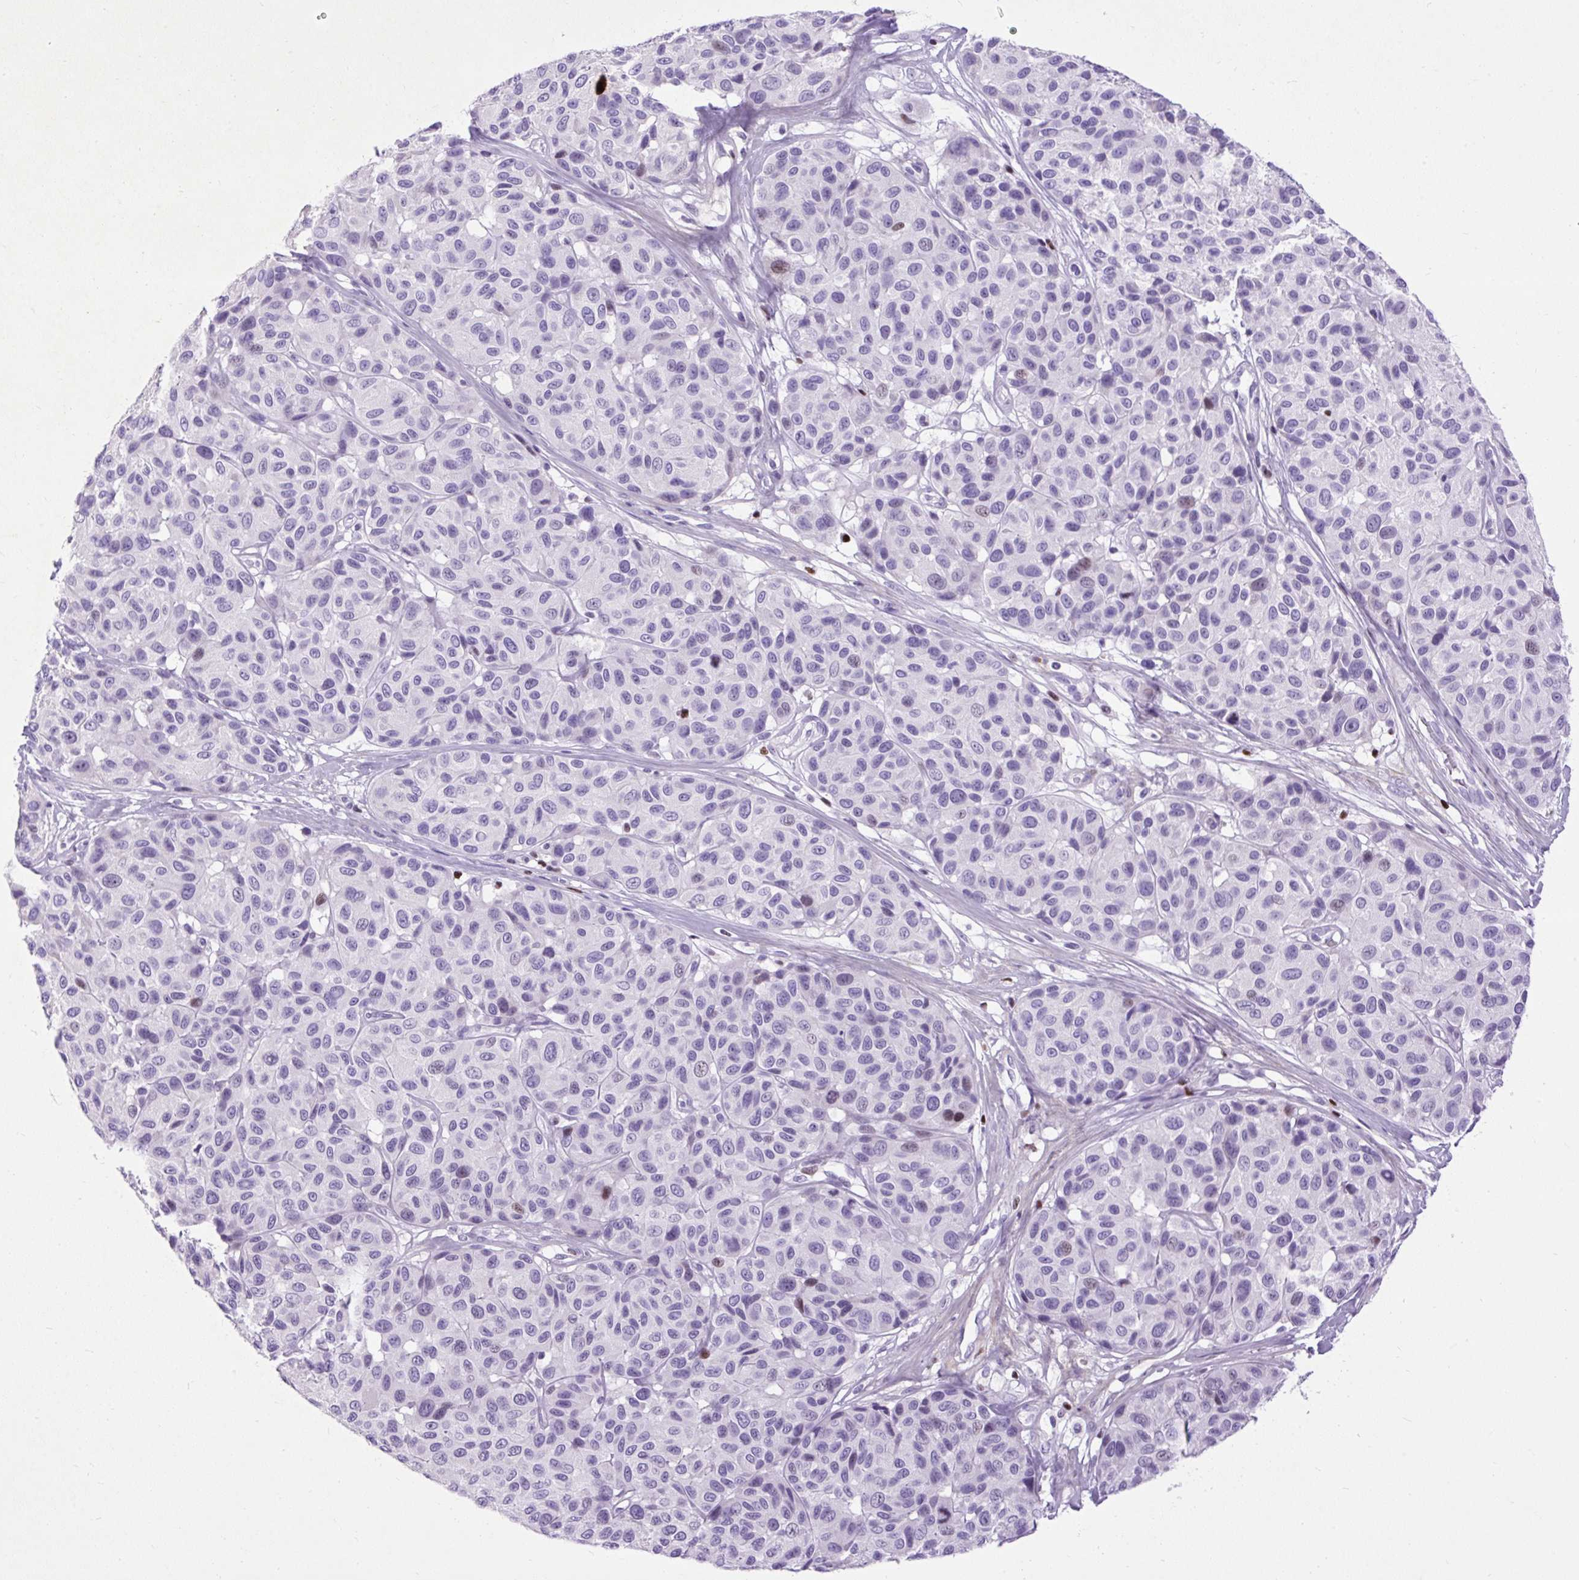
{"staining": {"intensity": "negative", "quantity": "none", "location": "none"}, "tissue": "melanoma", "cell_type": "Tumor cells", "image_type": "cancer", "snomed": [{"axis": "morphology", "description": "Malignant melanoma, NOS"}, {"axis": "topography", "description": "Skin"}], "caption": "This is an immunohistochemistry micrograph of melanoma. There is no positivity in tumor cells.", "gene": "SPC24", "patient": {"sex": "female", "age": 66}}